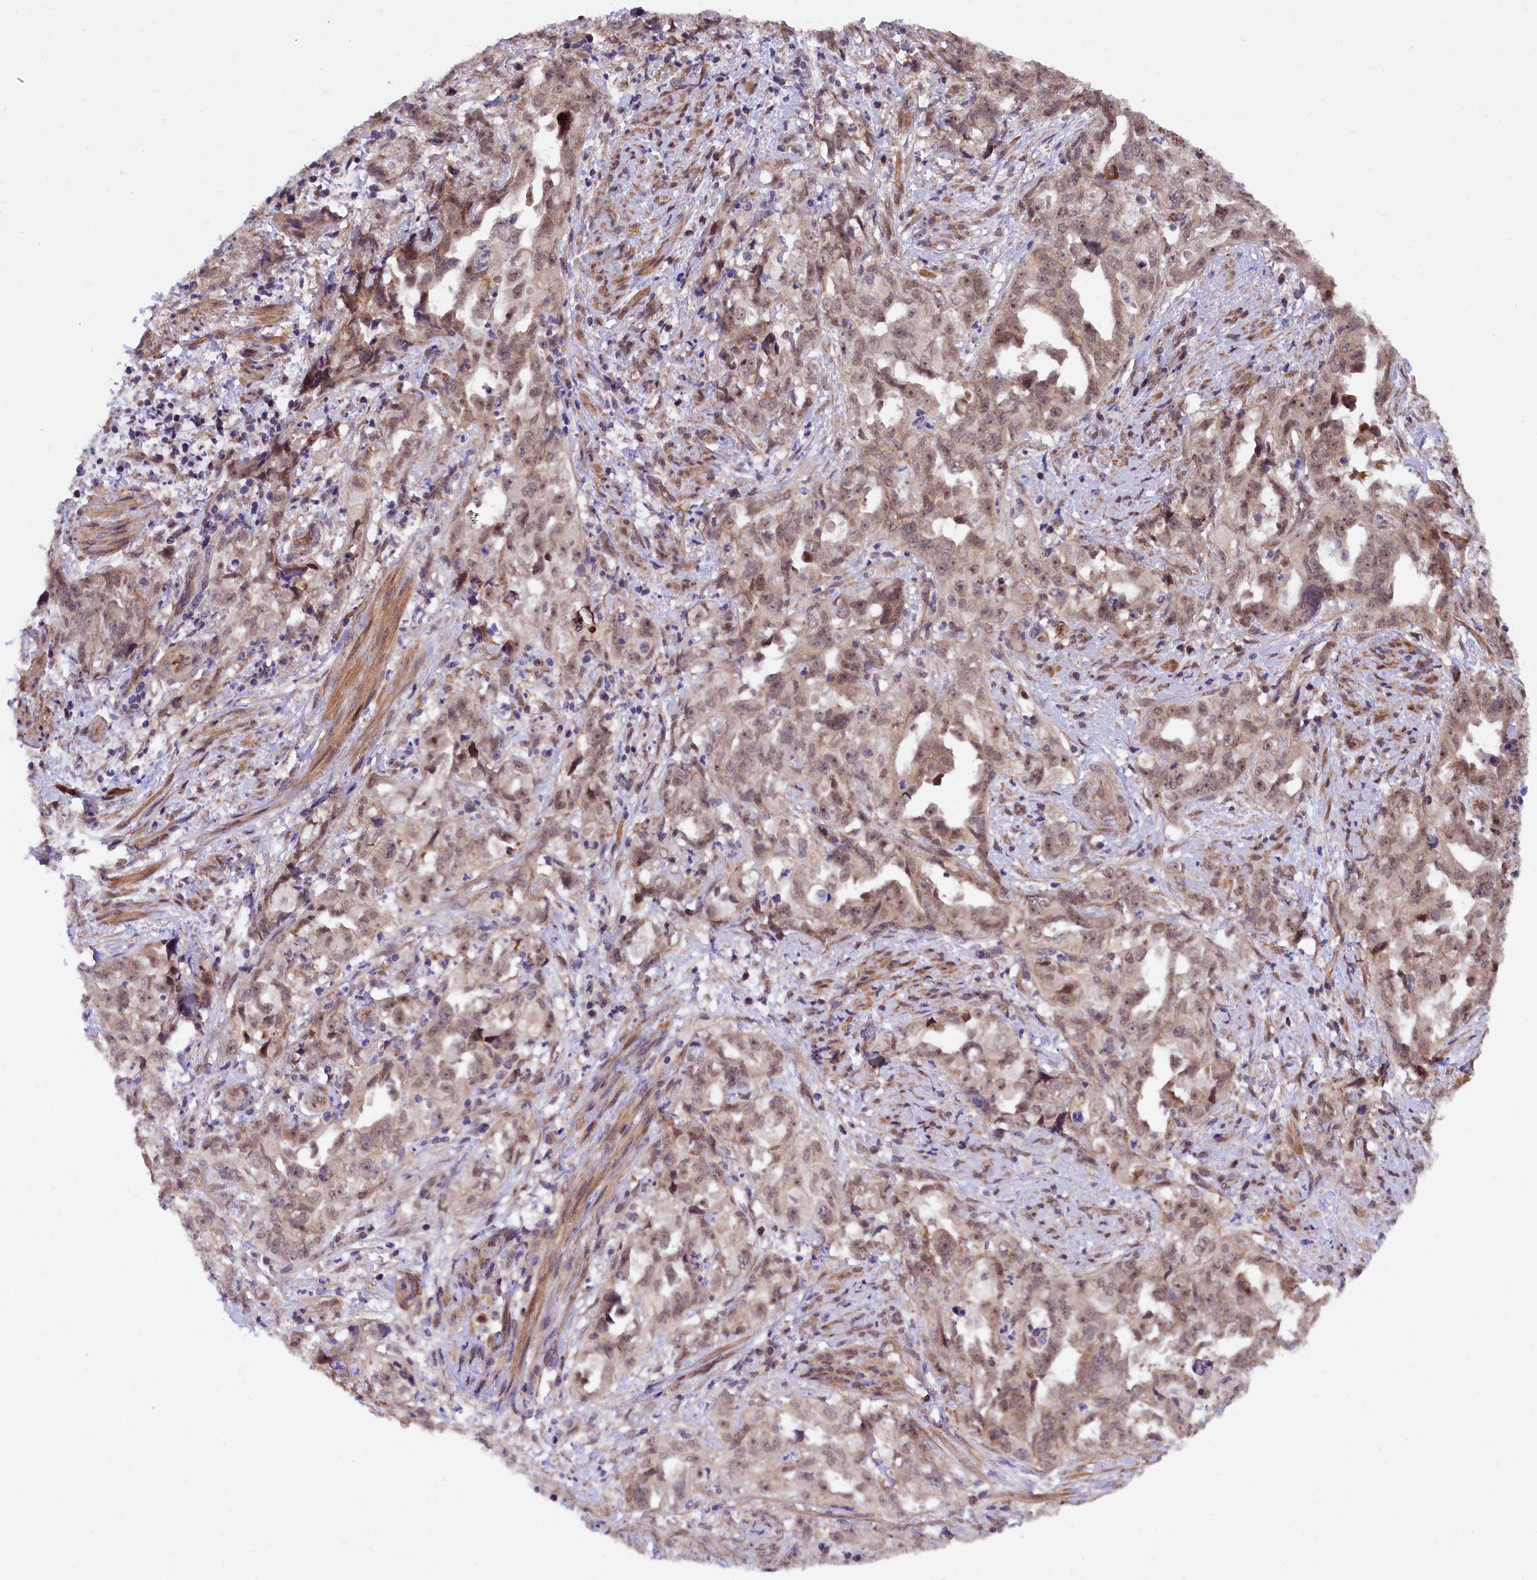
{"staining": {"intensity": "weak", "quantity": ">75%", "location": "nuclear"}, "tissue": "endometrial cancer", "cell_type": "Tumor cells", "image_type": "cancer", "snomed": [{"axis": "morphology", "description": "Adenocarcinoma, NOS"}, {"axis": "topography", "description": "Endometrium"}], "caption": "Adenocarcinoma (endometrial) stained with DAB (3,3'-diaminobenzidine) immunohistochemistry (IHC) displays low levels of weak nuclear staining in approximately >75% of tumor cells.", "gene": "ARL14EP", "patient": {"sex": "female", "age": 65}}